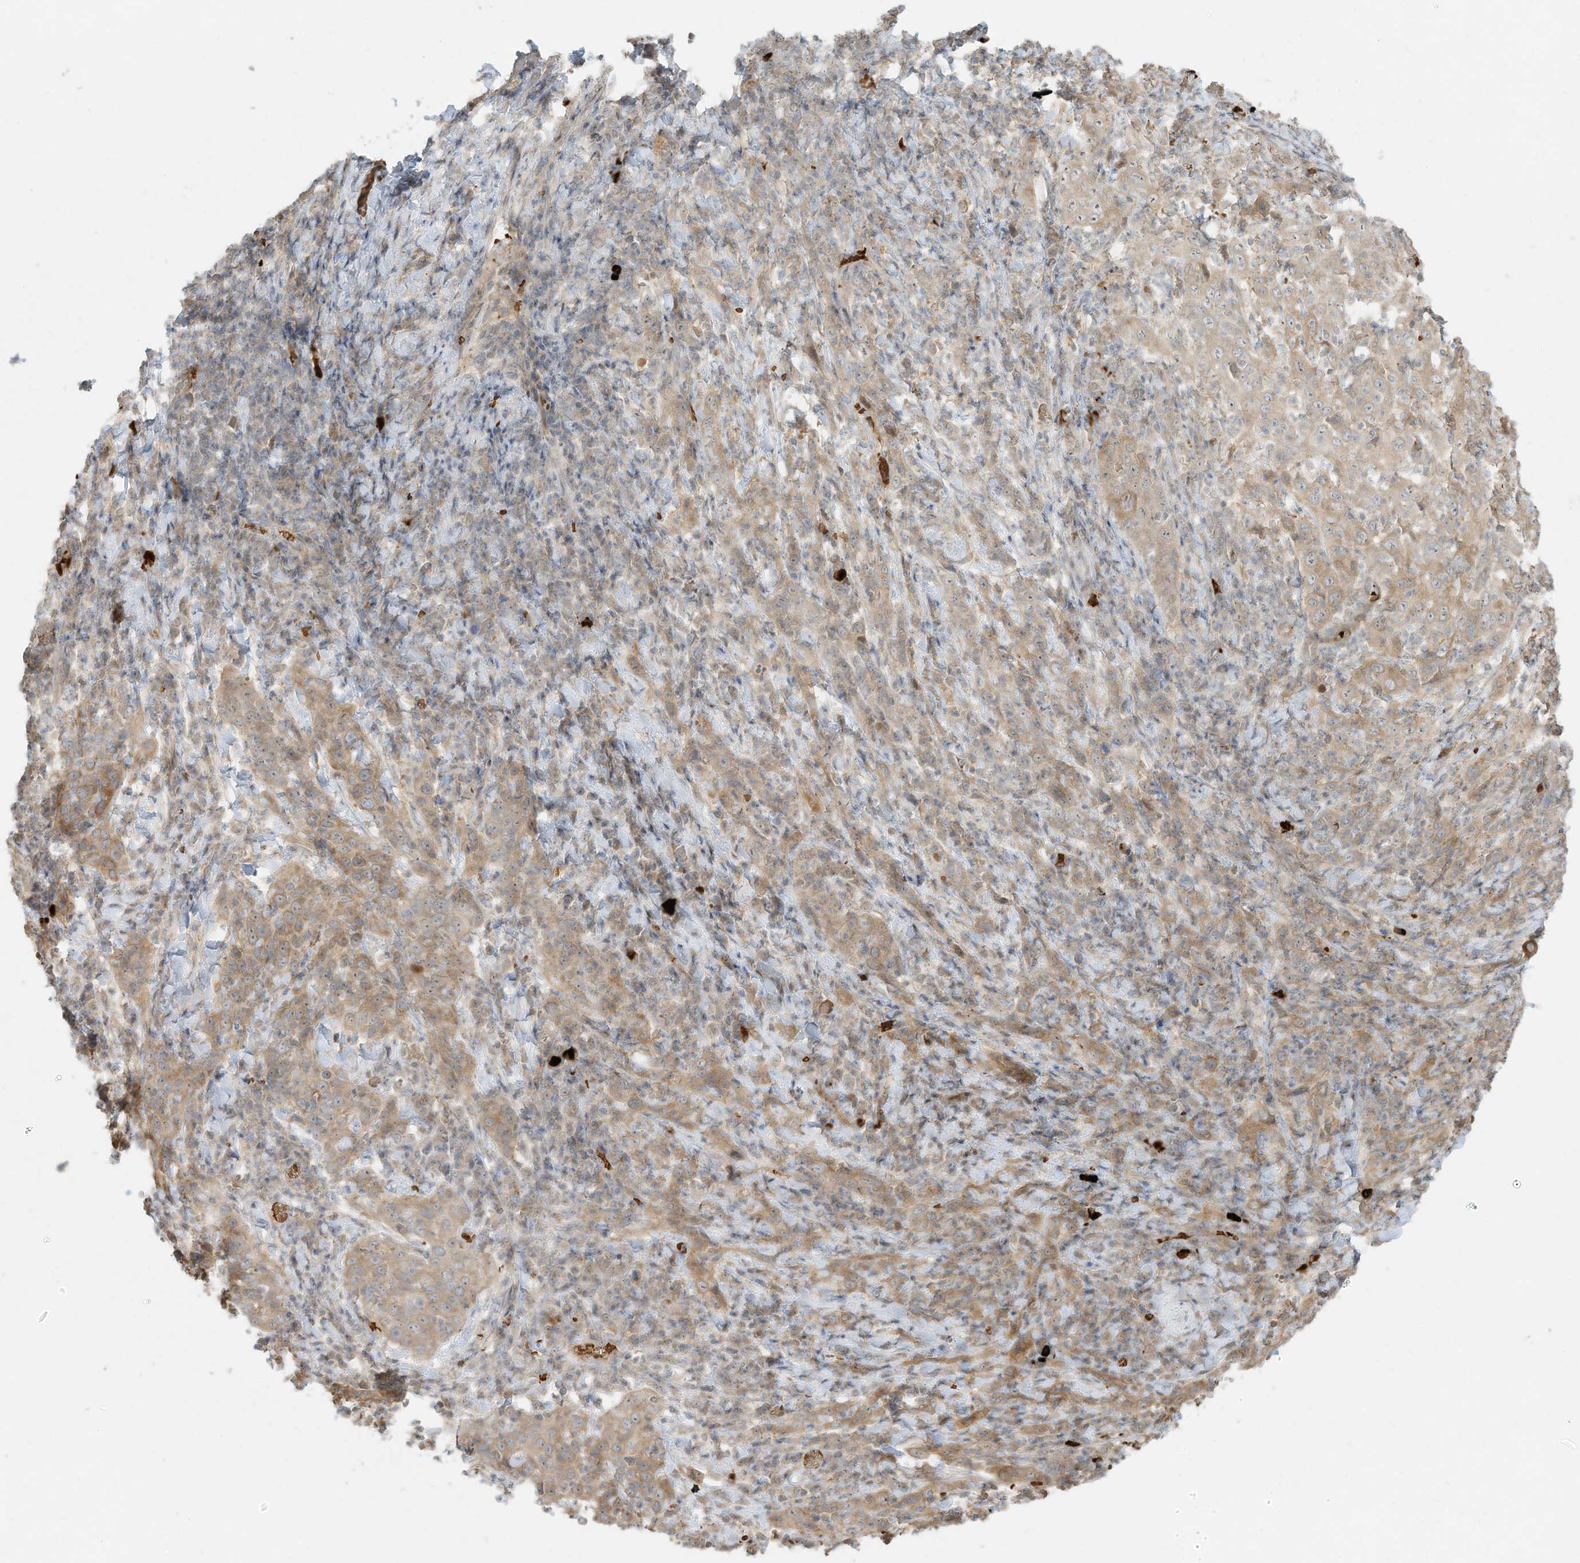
{"staining": {"intensity": "moderate", "quantity": ">75%", "location": "cytoplasmic/membranous"}, "tissue": "cervical cancer", "cell_type": "Tumor cells", "image_type": "cancer", "snomed": [{"axis": "morphology", "description": "Squamous cell carcinoma, NOS"}, {"axis": "topography", "description": "Cervix"}], "caption": "Immunohistochemical staining of human cervical cancer demonstrates medium levels of moderate cytoplasmic/membranous protein expression in approximately >75% of tumor cells.", "gene": "OFD1", "patient": {"sex": "female", "age": 46}}